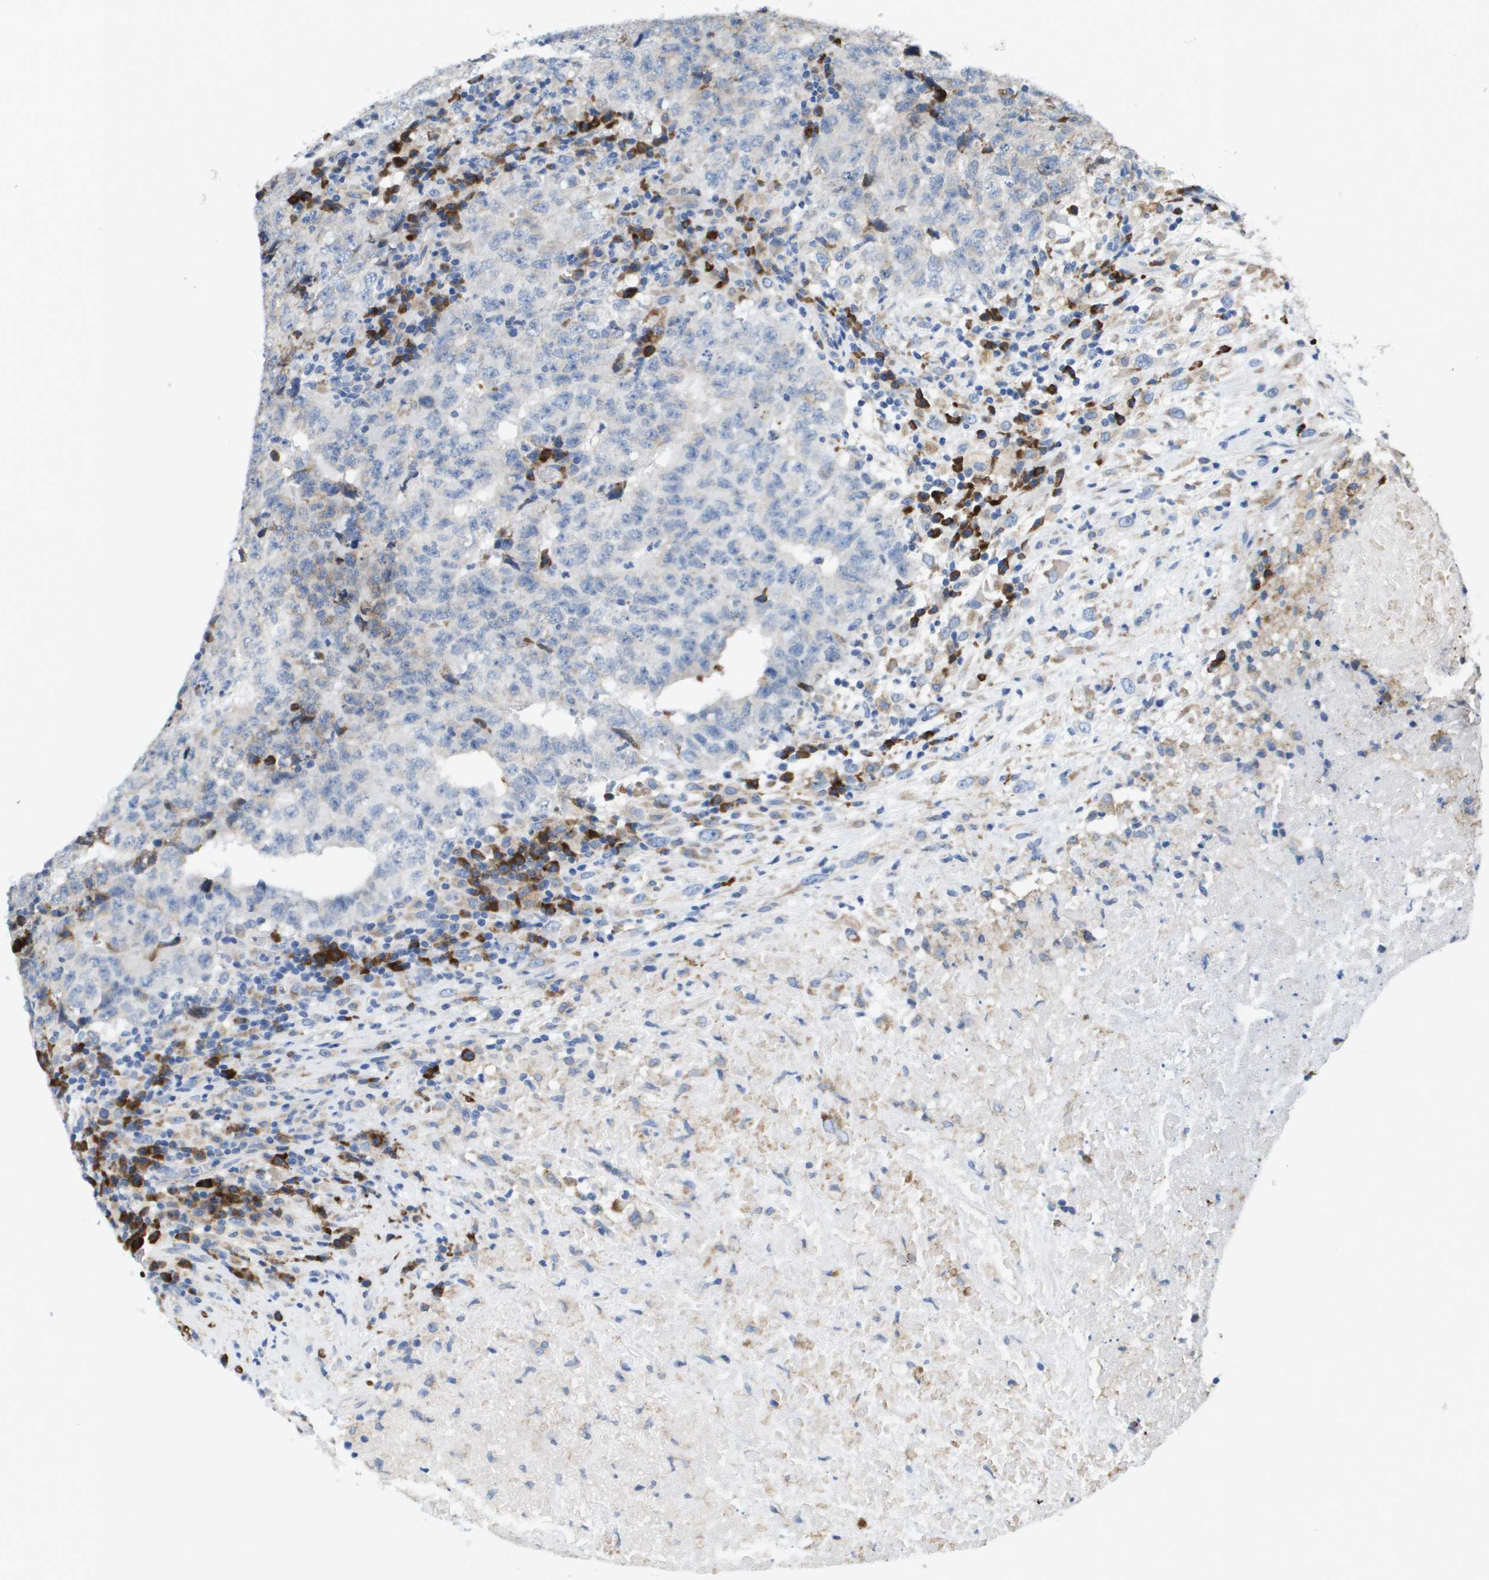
{"staining": {"intensity": "weak", "quantity": "<25%", "location": "cytoplasmic/membranous"}, "tissue": "testis cancer", "cell_type": "Tumor cells", "image_type": "cancer", "snomed": [{"axis": "morphology", "description": "Necrosis, NOS"}, {"axis": "morphology", "description": "Carcinoma, Embryonal, NOS"}, {"axis": "topography", "description": "Testis"}], "caption": "The immunohistochemistry micrograph has no significant staining in tumor cells of testis embryonal carcinoma tissue. The staining is performed using DAB brown chromogen with nuclei counter-stained in using hematoxylin.", "gene": "CD3G", "patient": {"sex": "male", "age": 19}}